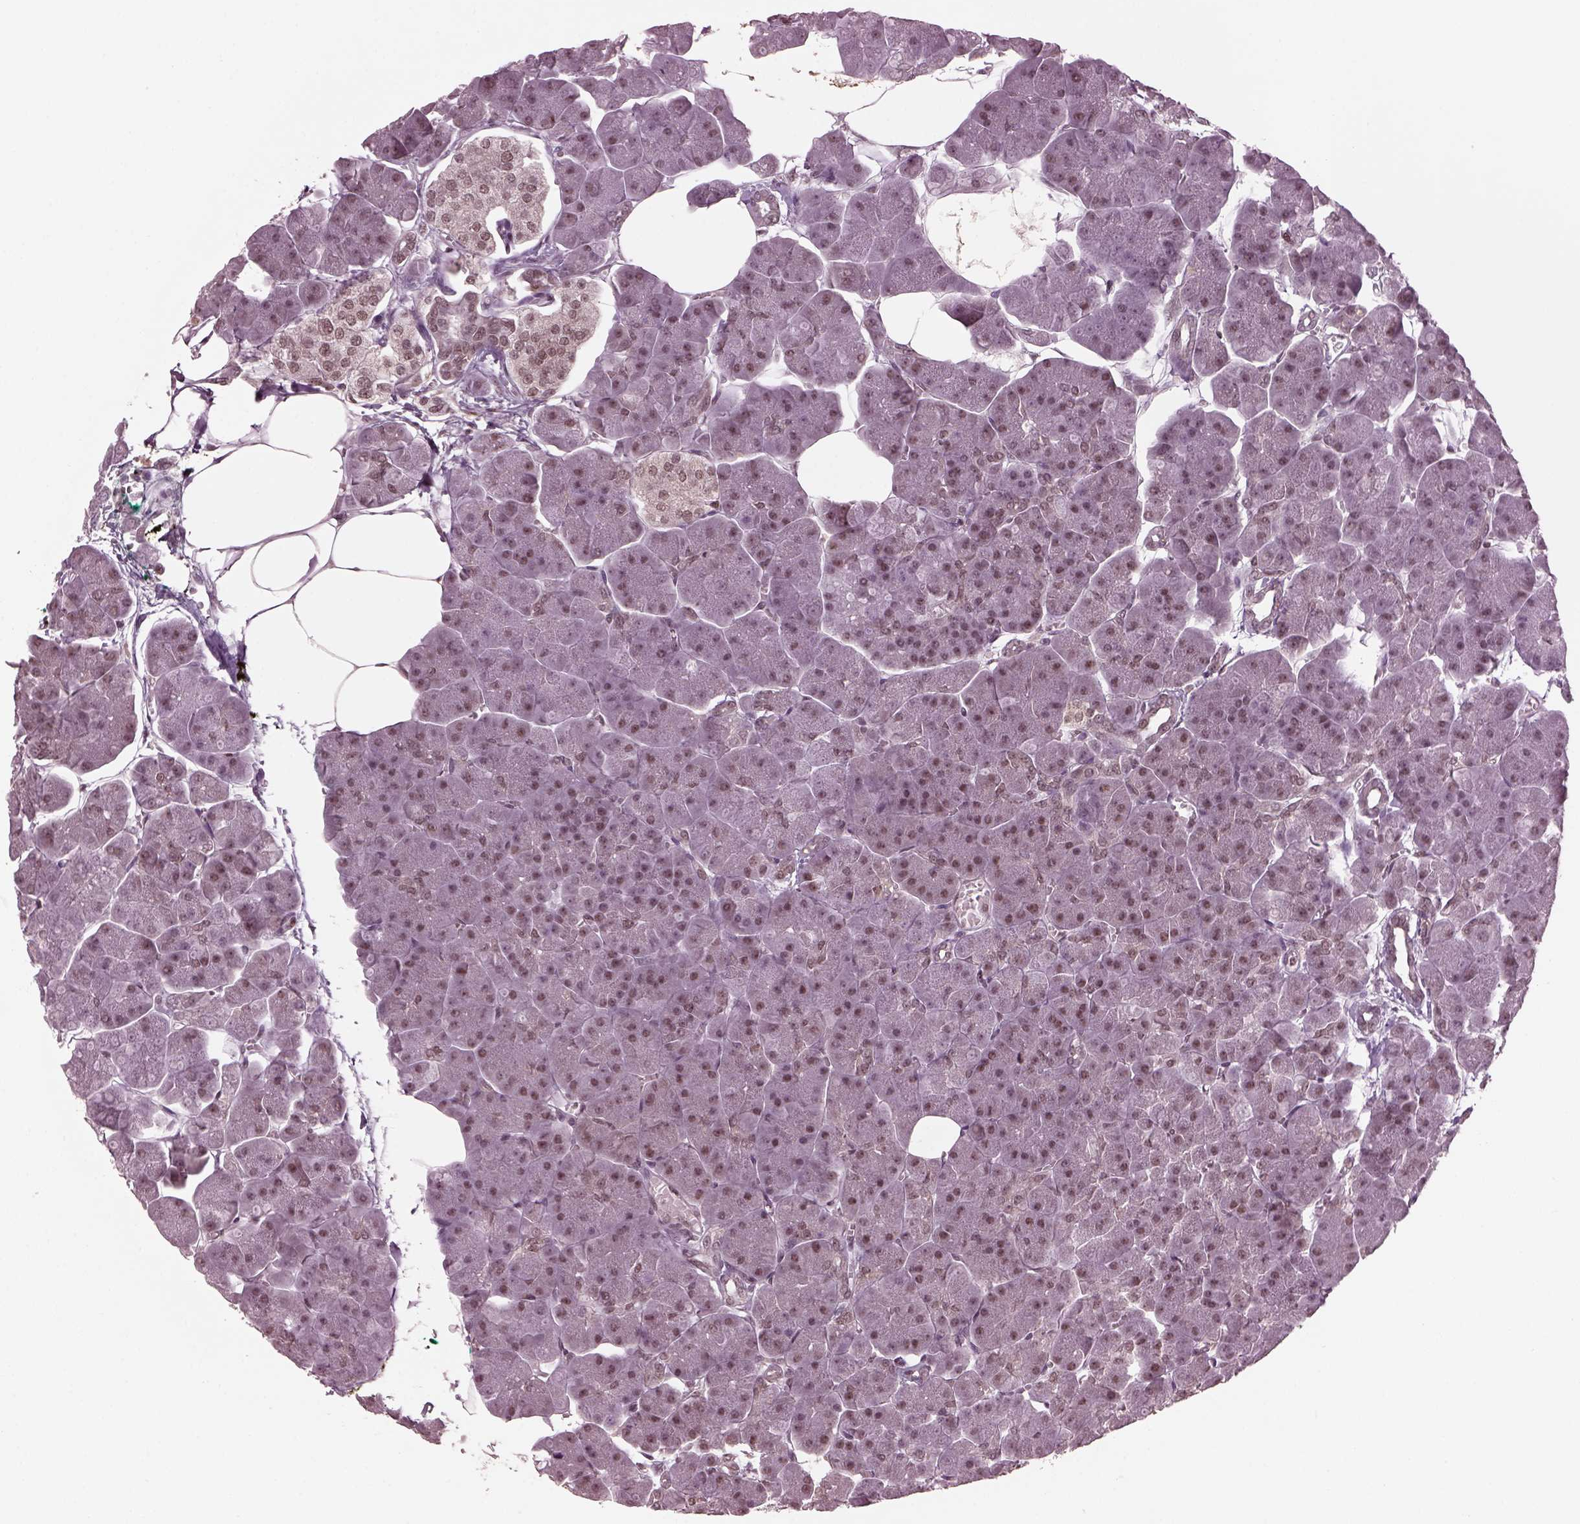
{"staining": {"intensity": "weak", "quantity": ">75%", "location": "nuclear"}, "tissue": "pancreas", "cell_type": "Exocrine glandular cells", "image_type": "normal", "snomed": [{"axis": "morphology", "description": "Normal tissue, NOS"}, {"axis": "topography", "description": "Adipose tissue"}, {"axis": "topography", "description": "Pancreas"}, {"axis": "topography", "description": "Peripheral nerve tissue"}], "caption": "Protein analysis of unremarkable pancreas reveals weak nuclear positivity in approximately >75% of exocrine glandular cells.", "gene": "RUVBL2", "patient": {"sex": "female", "age": 58}}